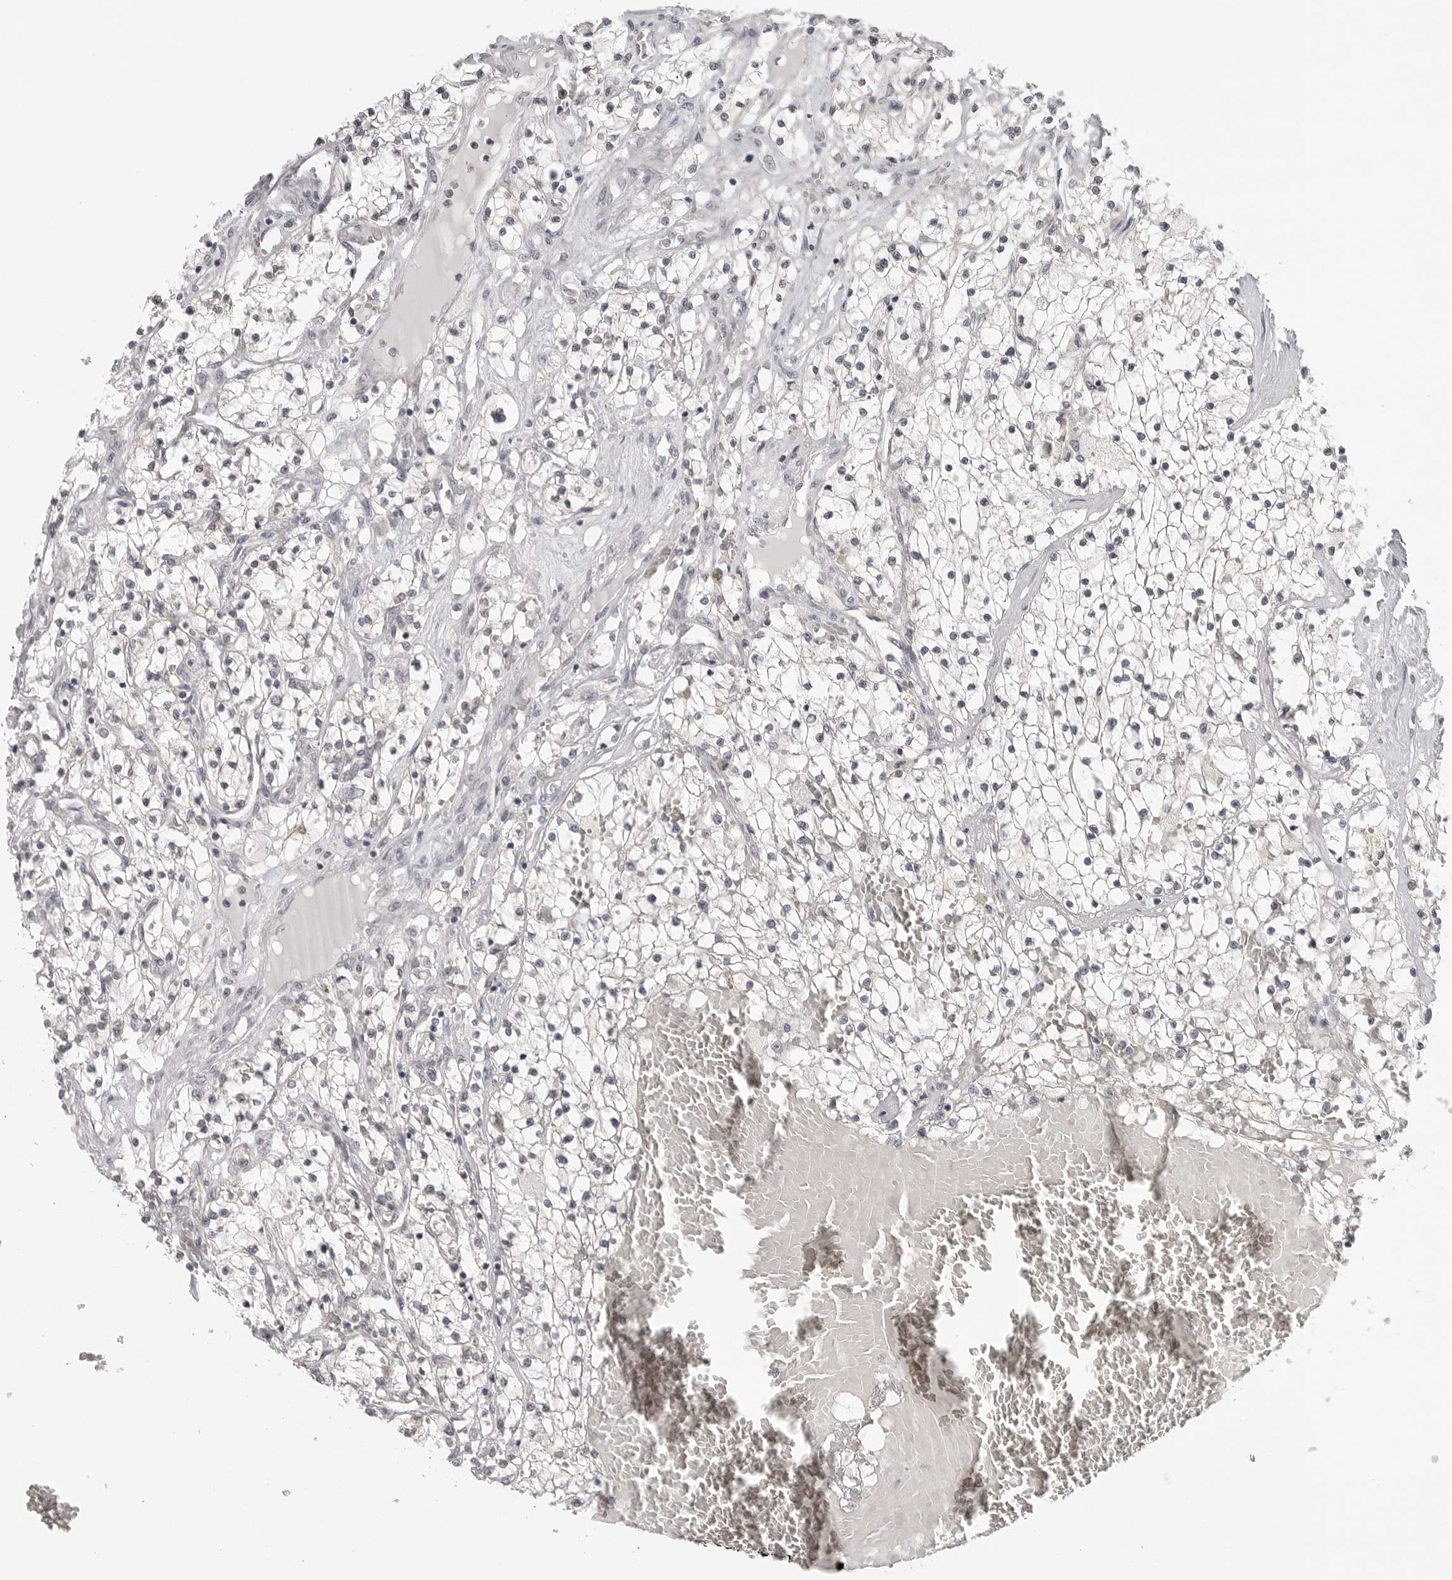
{"staining": {"intensity": "negative", "quantity": "none", "location": "none"}, "tissue": "renal cancer", "cell_type": "Tumor cells", "image_type": "cancer", "snomed": [{"axis": "morphology", "description": "Normal tissue, NOS"}, {"axis": "morphology", "description": "Adenocarcinoma, NOS"}, {"axis": "topography", "description": "Kidney"}], "caption": "Immunohistochemistry image of human adenocarcinoma (renal) stained for a protein (brown), which reveals no staining in tumor cells.", "gene": "TUT4", "patient": {"sex": "male", "age": 68}}